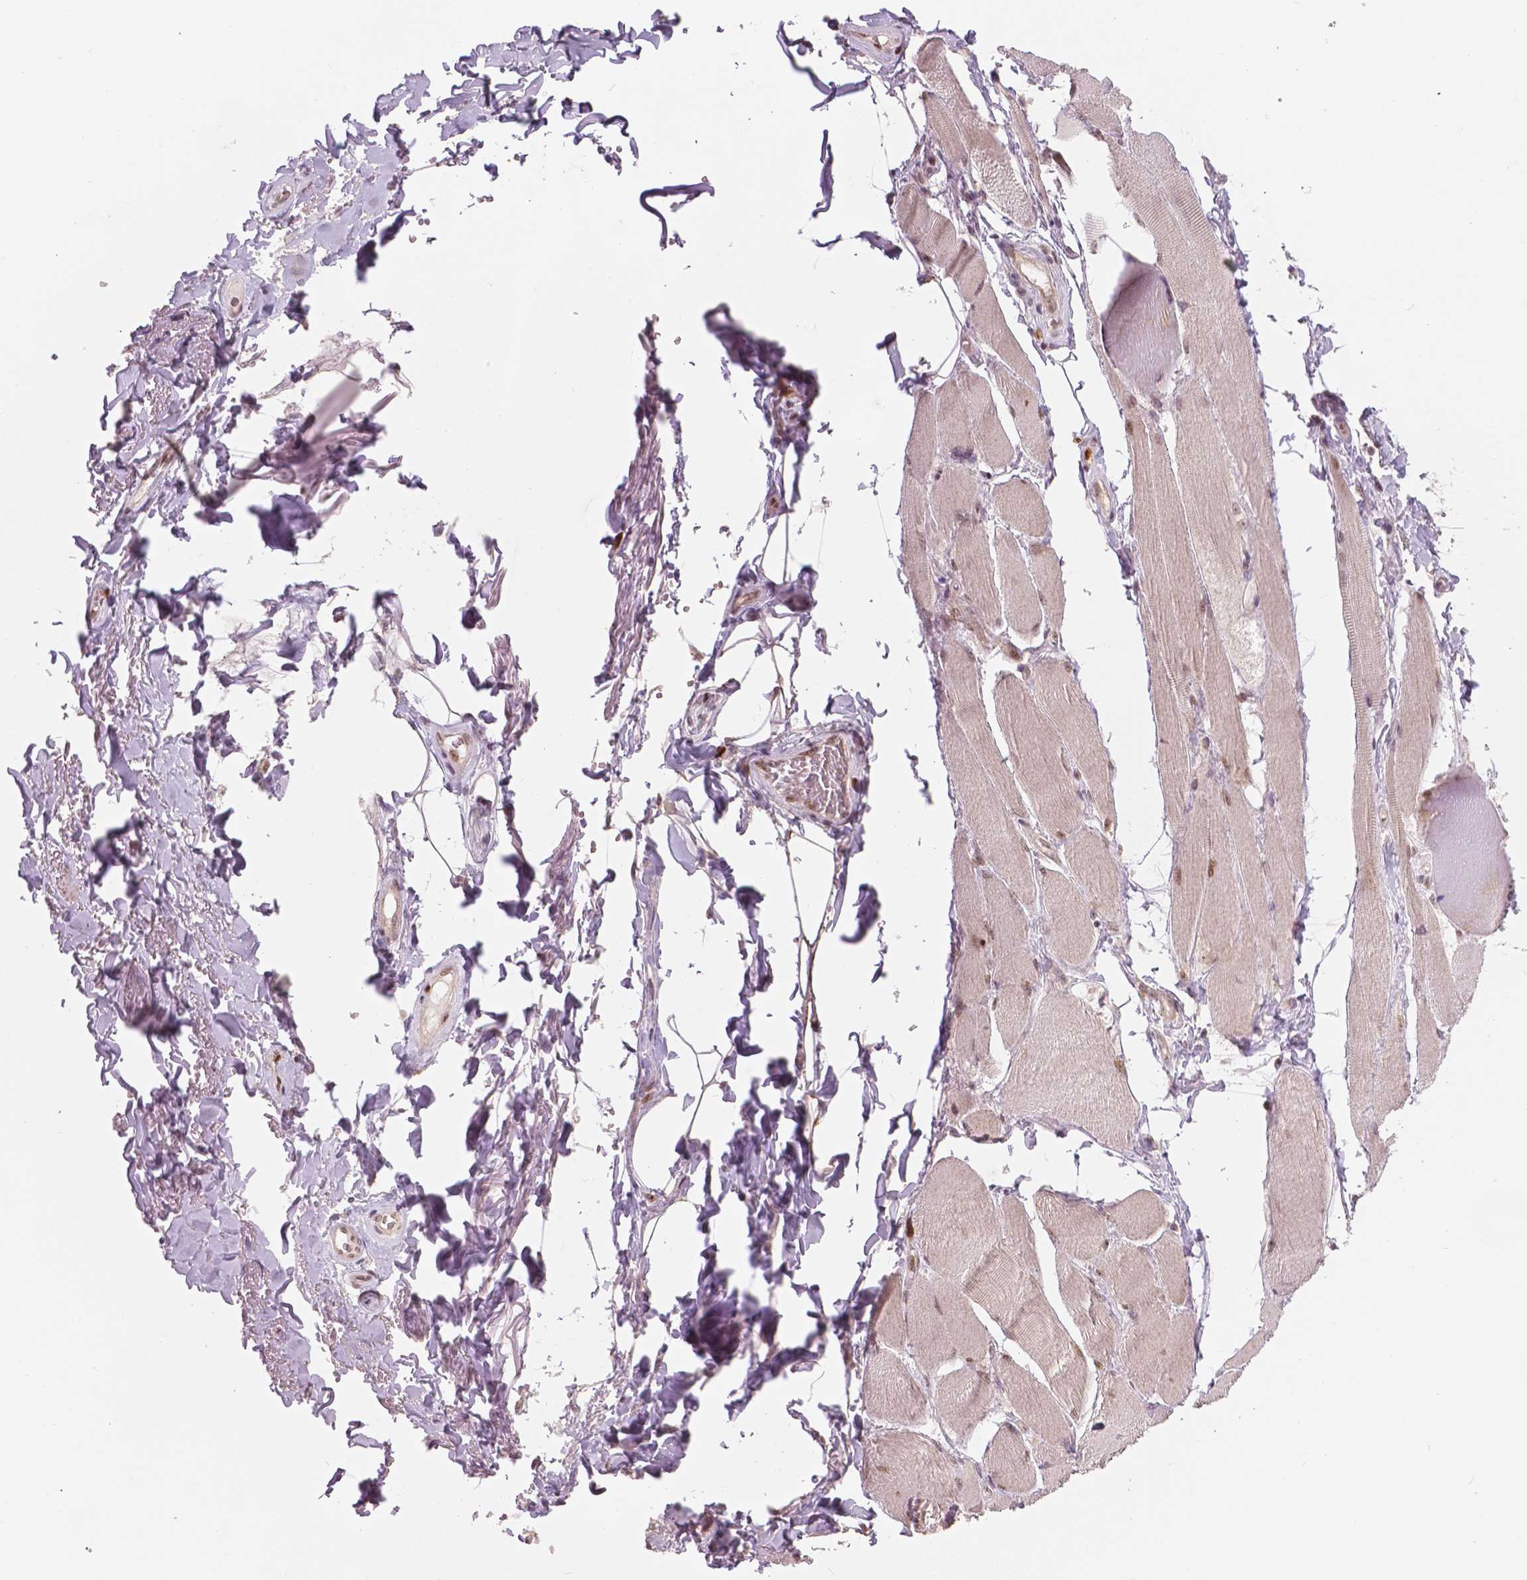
{"staining": {"intensity": "moderate", "quantity": "25%-75%", "location": "nuclear"}, "tissue": "skeletal muscle", "cell_type": "Myocytes", "image_type": "normal", "snomed": [{"axis": "morphology", "description": "Normal tissue, NOS"}, {"axis": "topography", "description": "Skeletal muscle"}, {"axis": "topography", "description": "Anal"}, {"axis": "topography", "description": "Peripheral nerve tissue"}], "caption": "Immunohistochemistry histopathology image of normal skeletal muscle: human skeletal muscle stained using IHC reveals medium levels of moderate protein expression localized specifically in the nuclear of myocytes, appearing as a nuclear brown color.", "gene": "NSD2", "patient": {"sex": "male", "age": 53}}